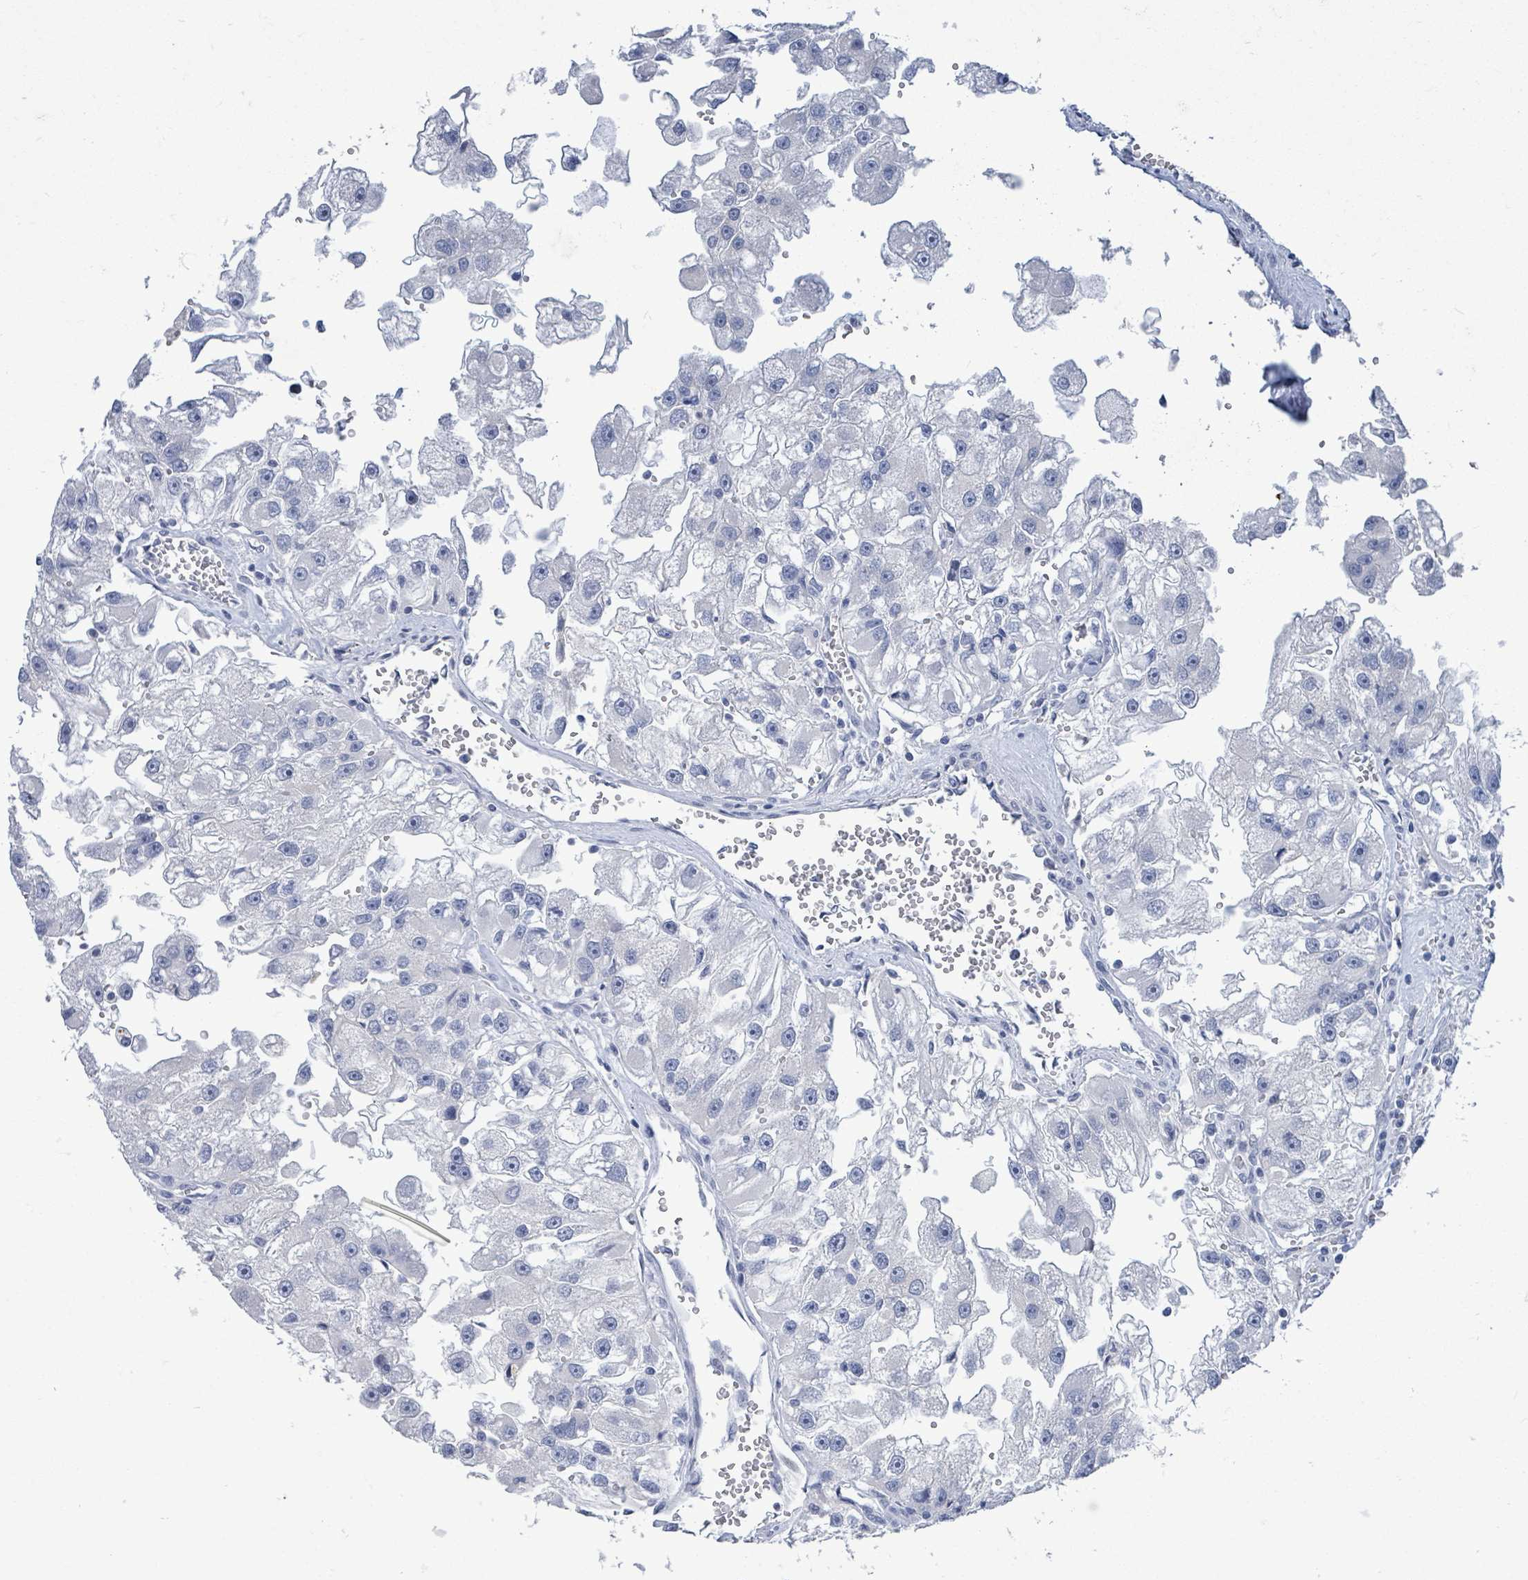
{"staining": {"intensity": "negative", "quantity": "none", "location": "none"}, "tissue": "renal cancer", "cell_type": "Tumor cells", "image_type": "cancer", "snomed": [{"axis": "morphology", "description": "Adenocarcinoma, NOS"}, {"axis": "topography", "description": "Kidney"}], "caption": "Renal adenocarcinoma was stained to show a protein in brown. There is no significant staining in tumor cells.", "gene": "NTN3", "patient": {"sex": "male", "age": 63}}